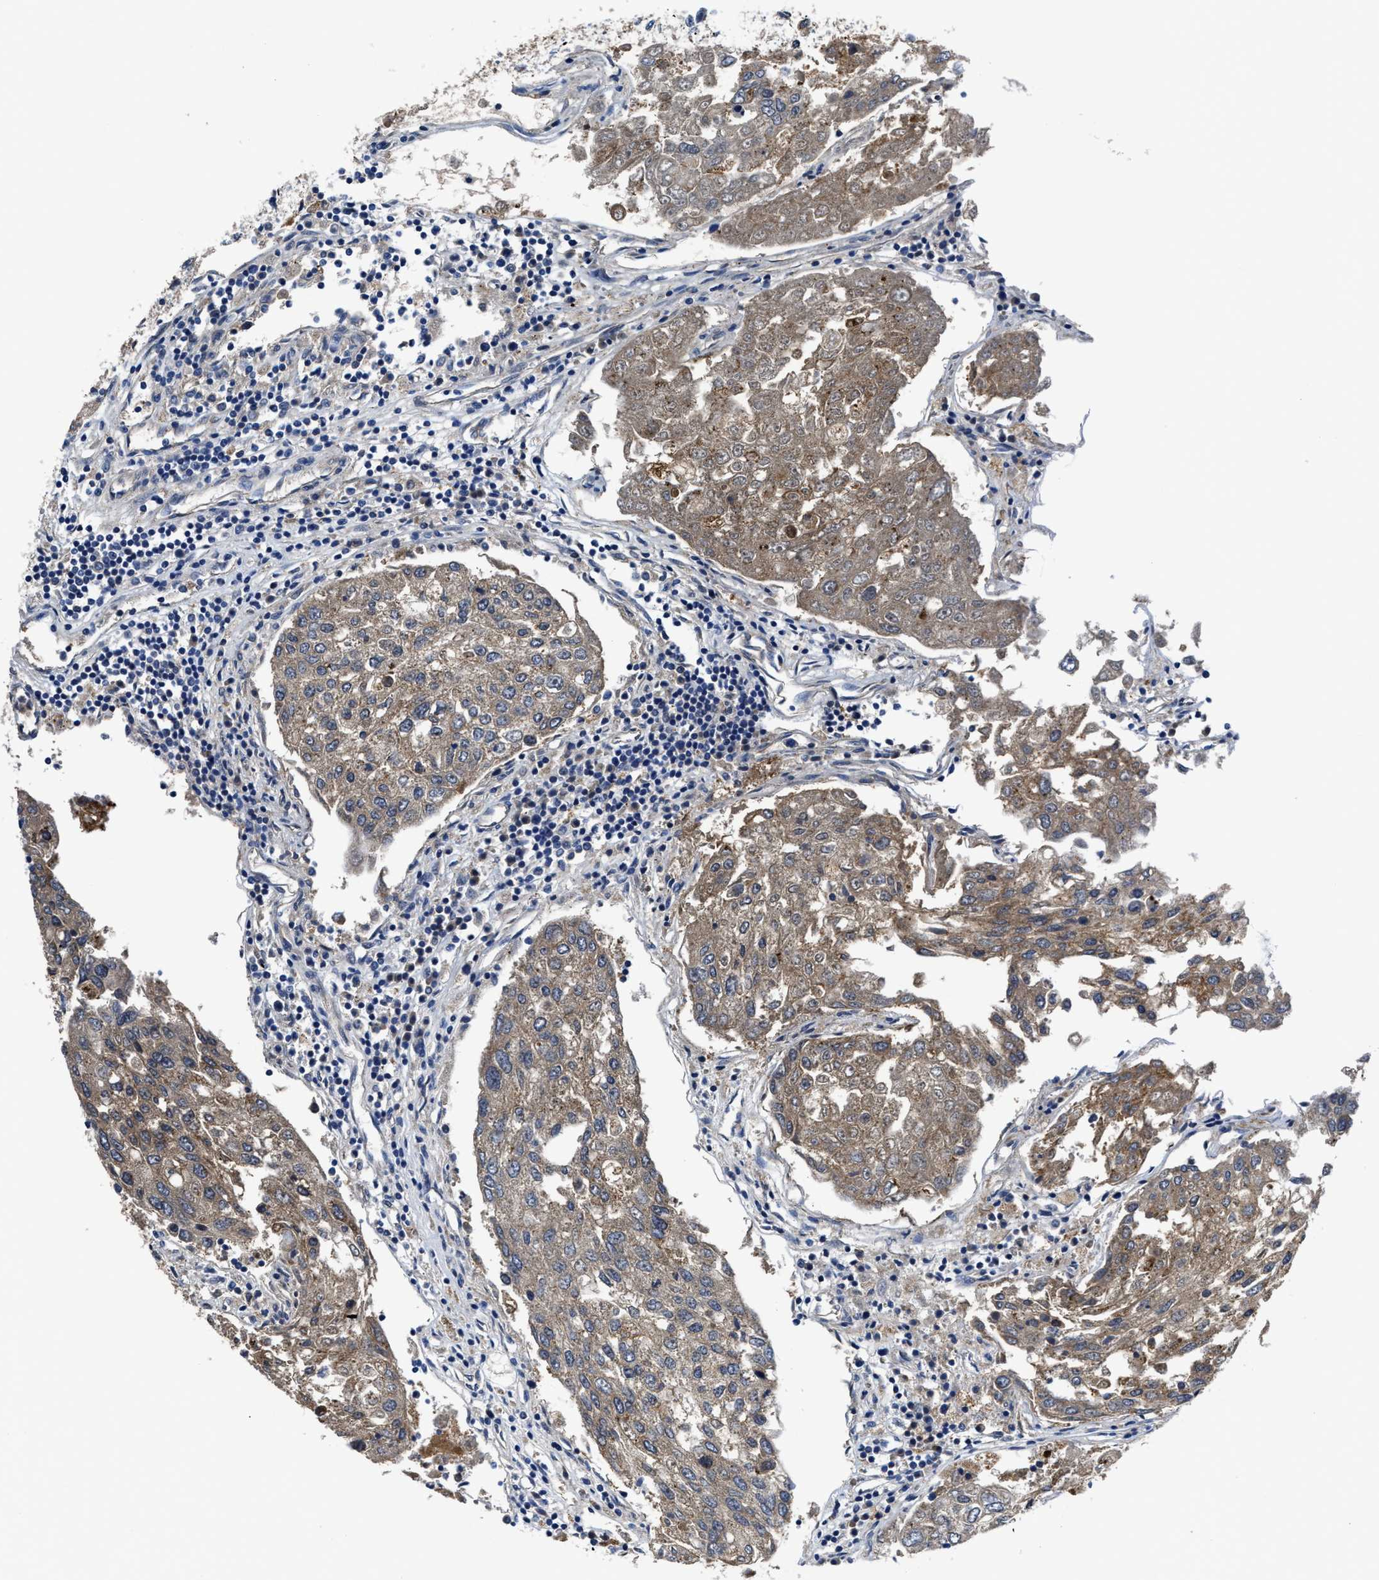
{"staining": {"intensity": "weak", "quantity": ">75%", "location": "cytoplasmic/membranous"}, "tissue": "urothelial cancer", "cell_type": "Tumor cells", "image_type": "cancer", "snomed": [{"axis": "morphology", "description": "Urothelial carcinoma, High grade"}, {"axis": "topography", "description": "Lymph node"}, {"axis": "topography", "description": "Urinary bladder"}], "caption": "This is a histology image of immunohistochemistry staining of urothelial cancer, which shows weak expression in the cytoplasmic/membranous of tumor cells.", "gene": "GHITM", "patient": {"sex": "male", "age": 51}}